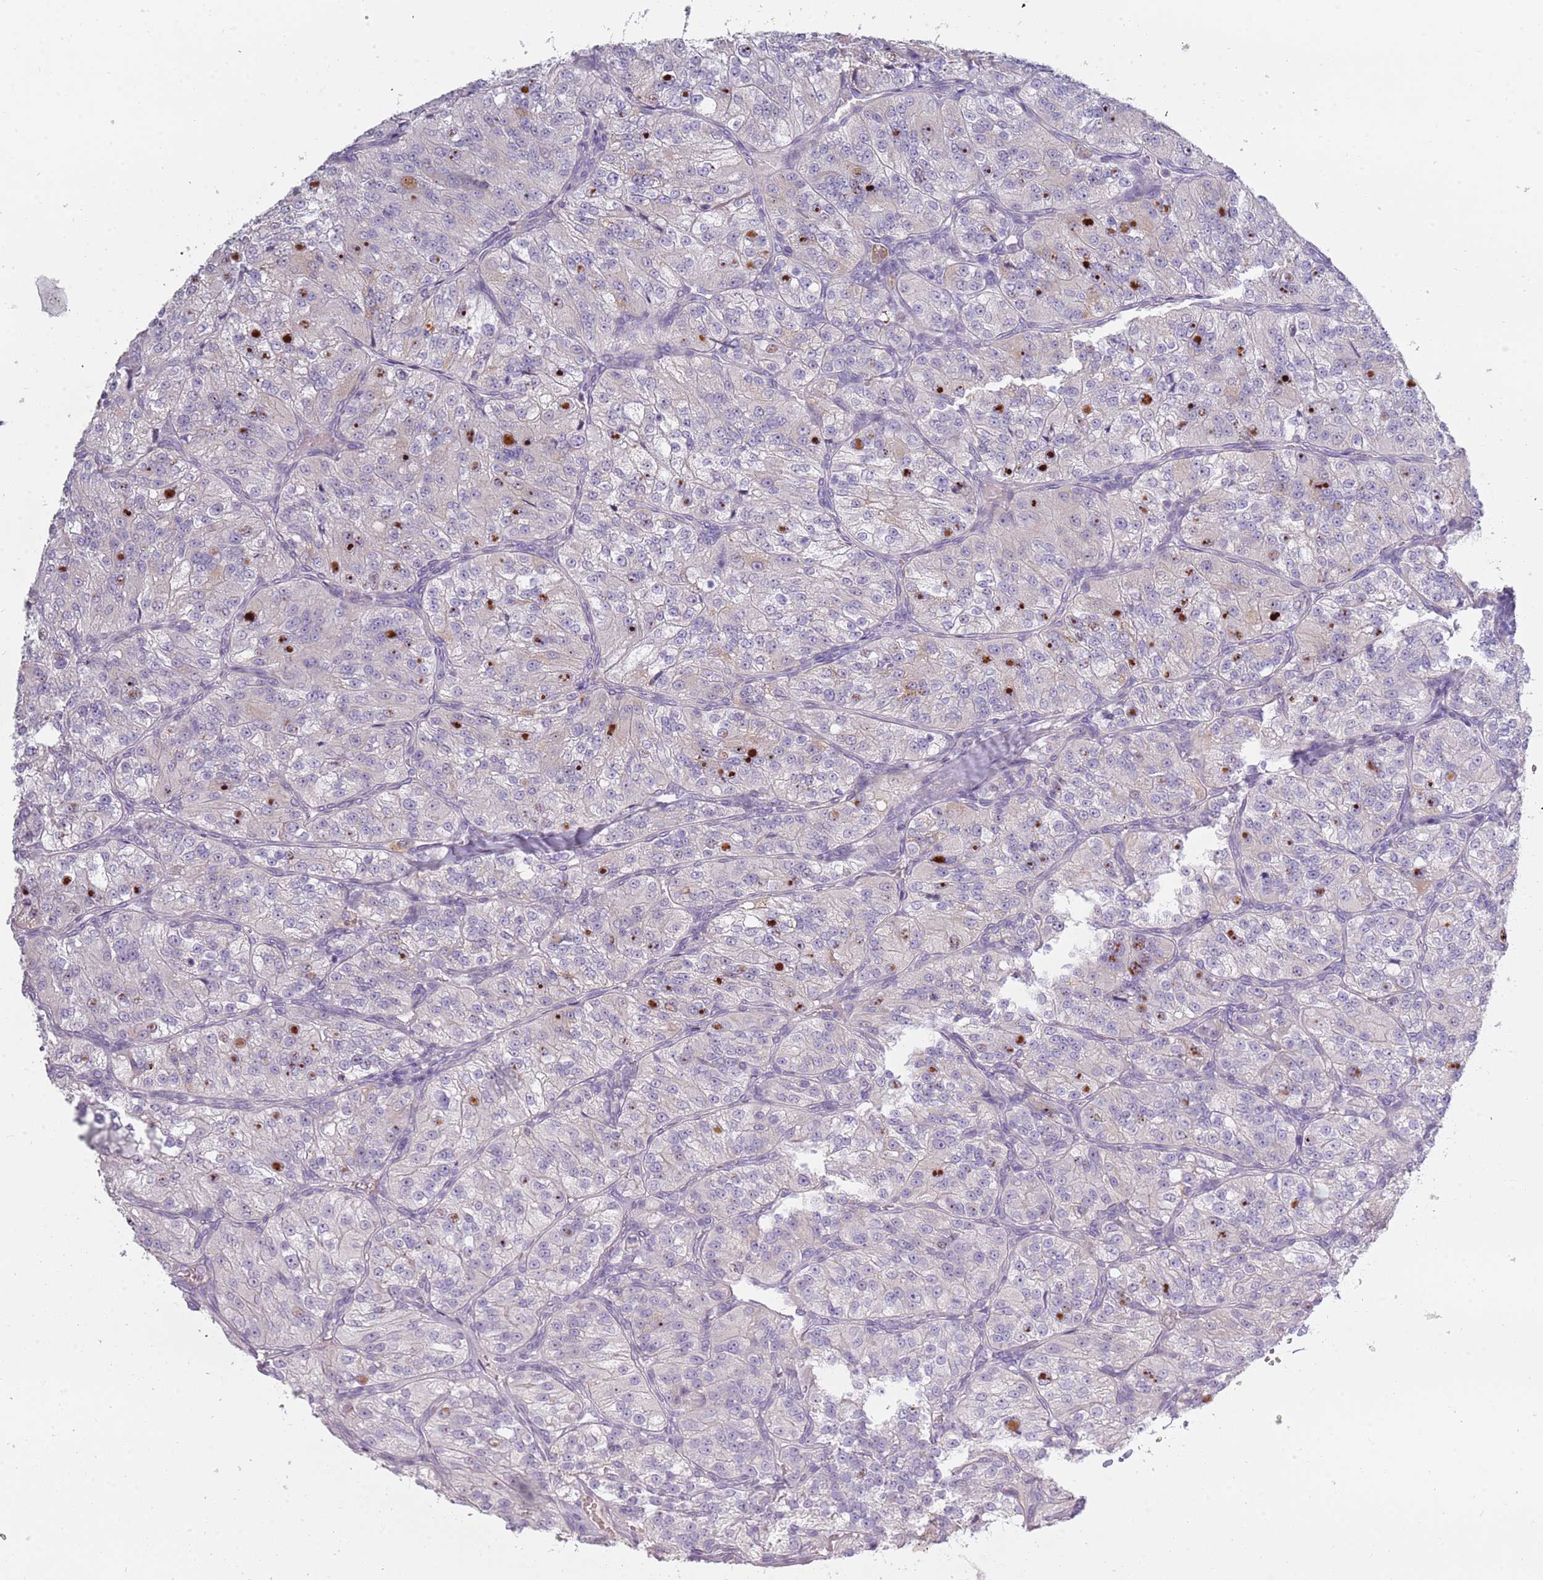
{"staining": {"intensity": "negative", "quantity": "none", "location": "none"}, "tissue": "renal cancer", "cell_type": "Tumor cells", "image_type": "cancer", "snomed": [{"axis": "morphology", "description": "Adenocarcinoma, NOS"}, {"axis": "topography", "description": "Kidney"}], "caption": "Renal adenocarcinoma was stained to show a protein in brown. There is no significant staining in tumor cells.", "gene": "TNFRSF6B", "patient": {"sex": "female", "age": 63}}